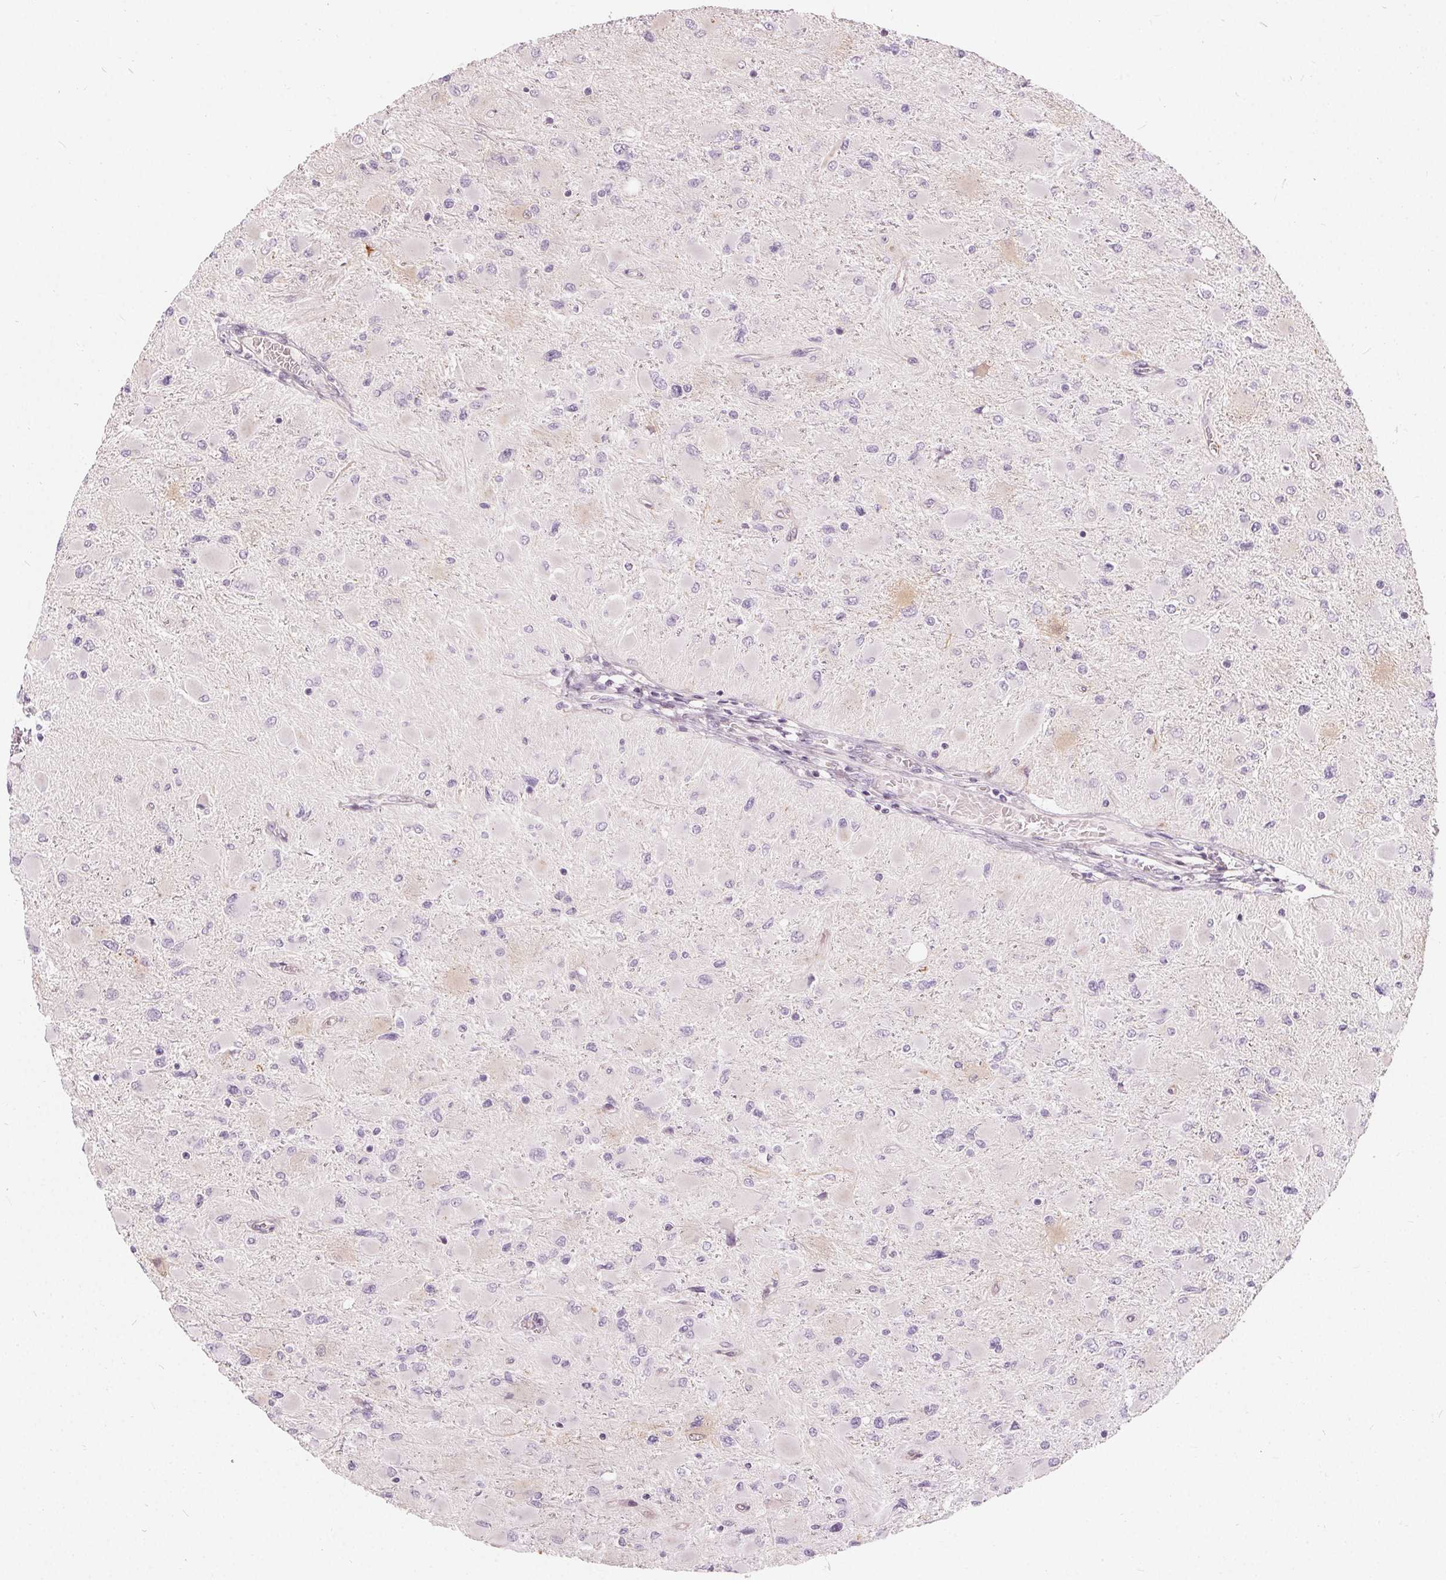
{"staining": {"intensity": "negative", "quantity": "none", "location": "none"}, "tissue": "glioma", "cell_type": "Tumor cells", "image_type": "cancer", "snomed": [{"axis": "morphology", "description": "Glioma, malignant, High grade"}, {"axis": "topography", "description": "Cerebral cortex"}], "caption": "Immunohistochemistry photomicrograph of human malignant glioma (high-grade) stained for a protein (brown), which reveals no positivity in tumor cells.", "gene": "HOPX", "patient": {"sex": "female", "age": 36}}